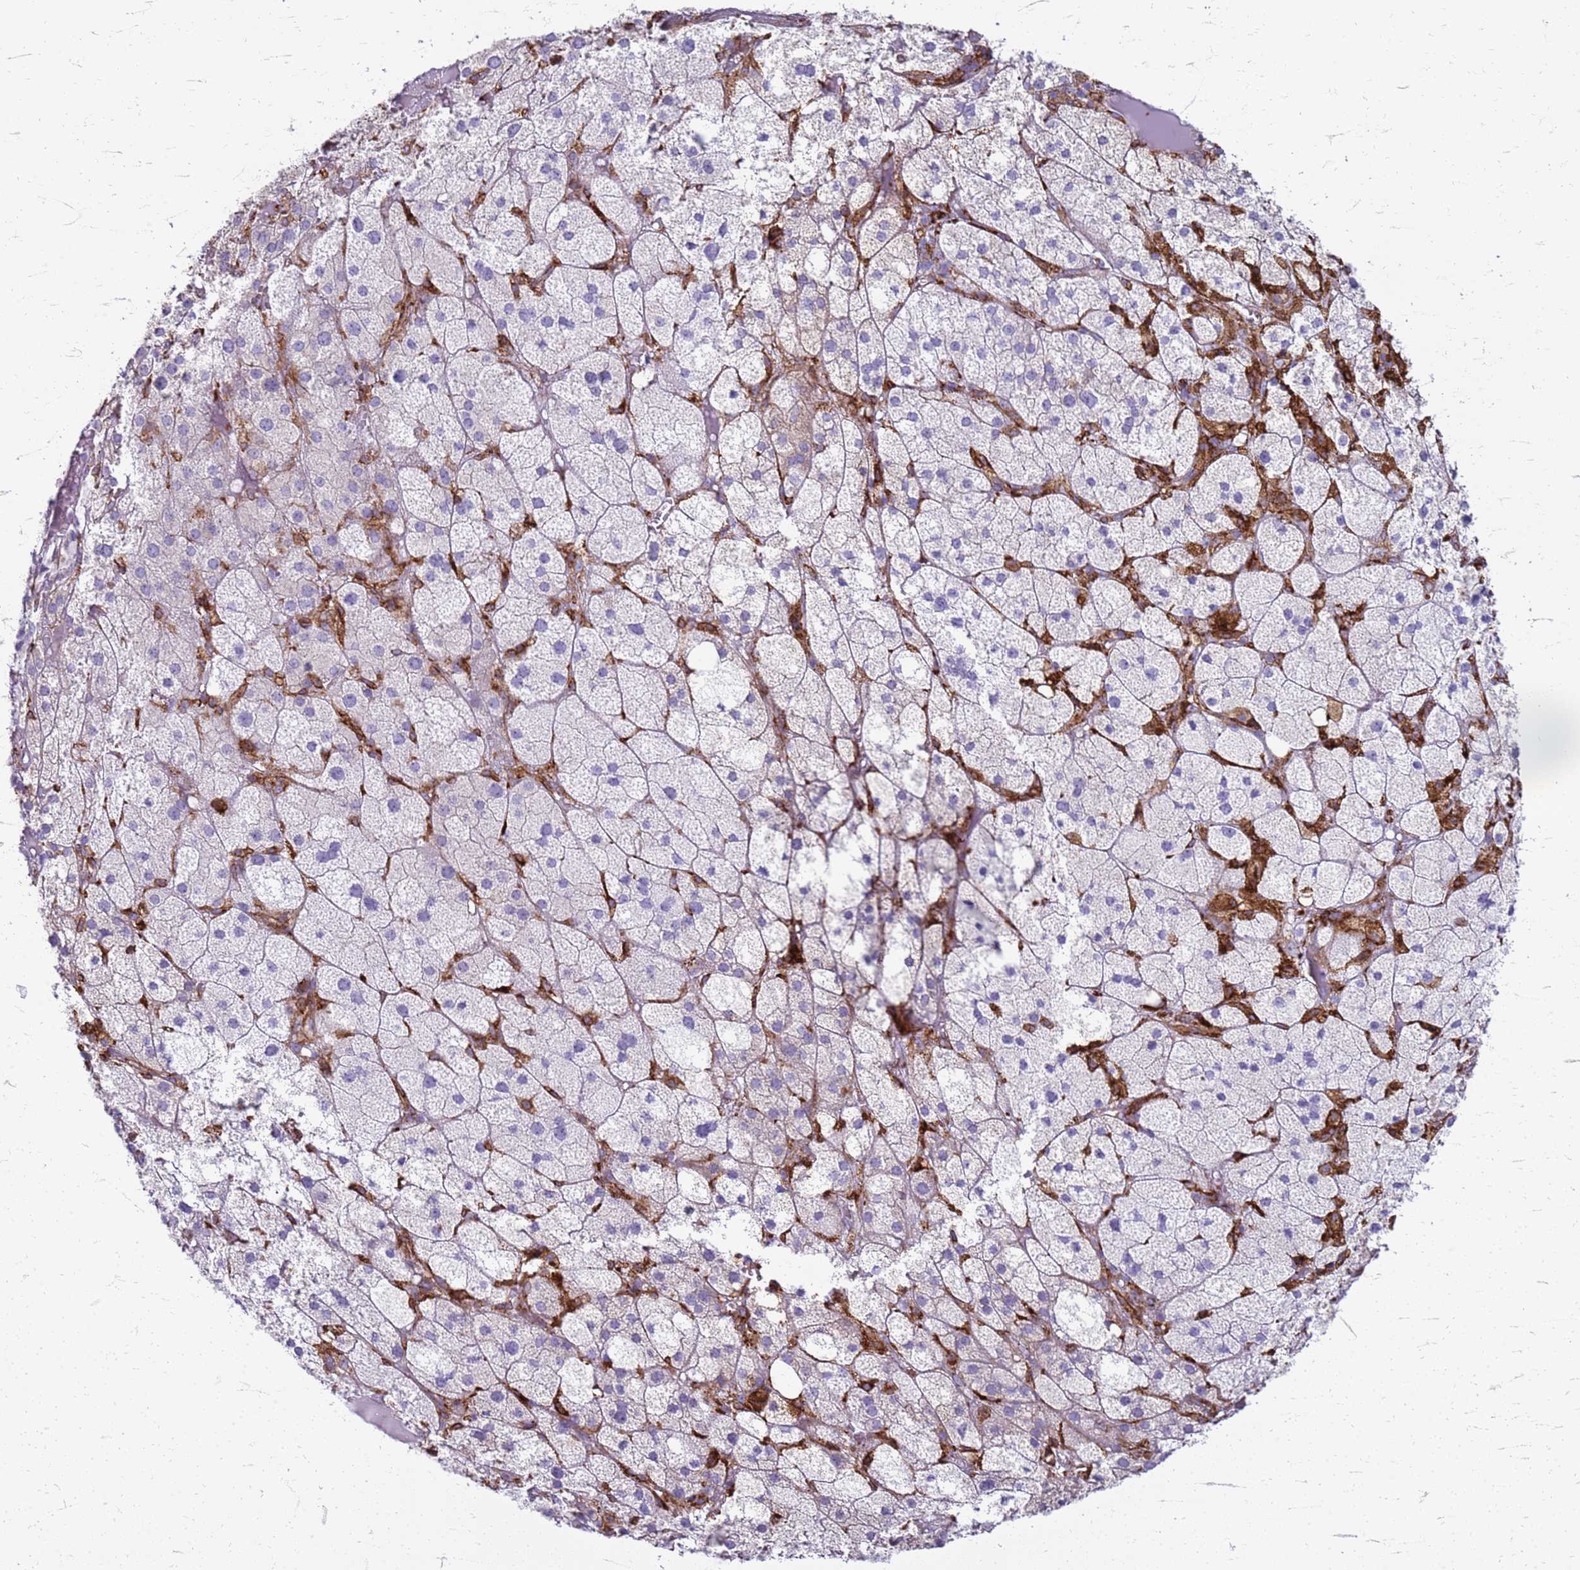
{"staining": {"intensity": "weak", "quantity": "<25%", "location": "cytoplasmic/membranous"}, "tissue": "adrenal gland", "cell_type": "Glandular cells", "image_type": "normal", "snomed": [{"axis": "morphology", "description": "Normal tissue, NOS"}, {"axis": "topography", "description": "Adrenal gland"}], "caption": "Immunohistochemistry (IHC) image of normal adrenal gland: adrenal gland stained with DAB (3,3'-diaminobenzidine) displays no significant protein positivity in glandular cells. (DAB (3,3'-diaminobenzidine) IHC visualized using brightfield microscopy, high magnification).", "gene": "PDK3", "patient": {"sex": "female", "age": 61}}